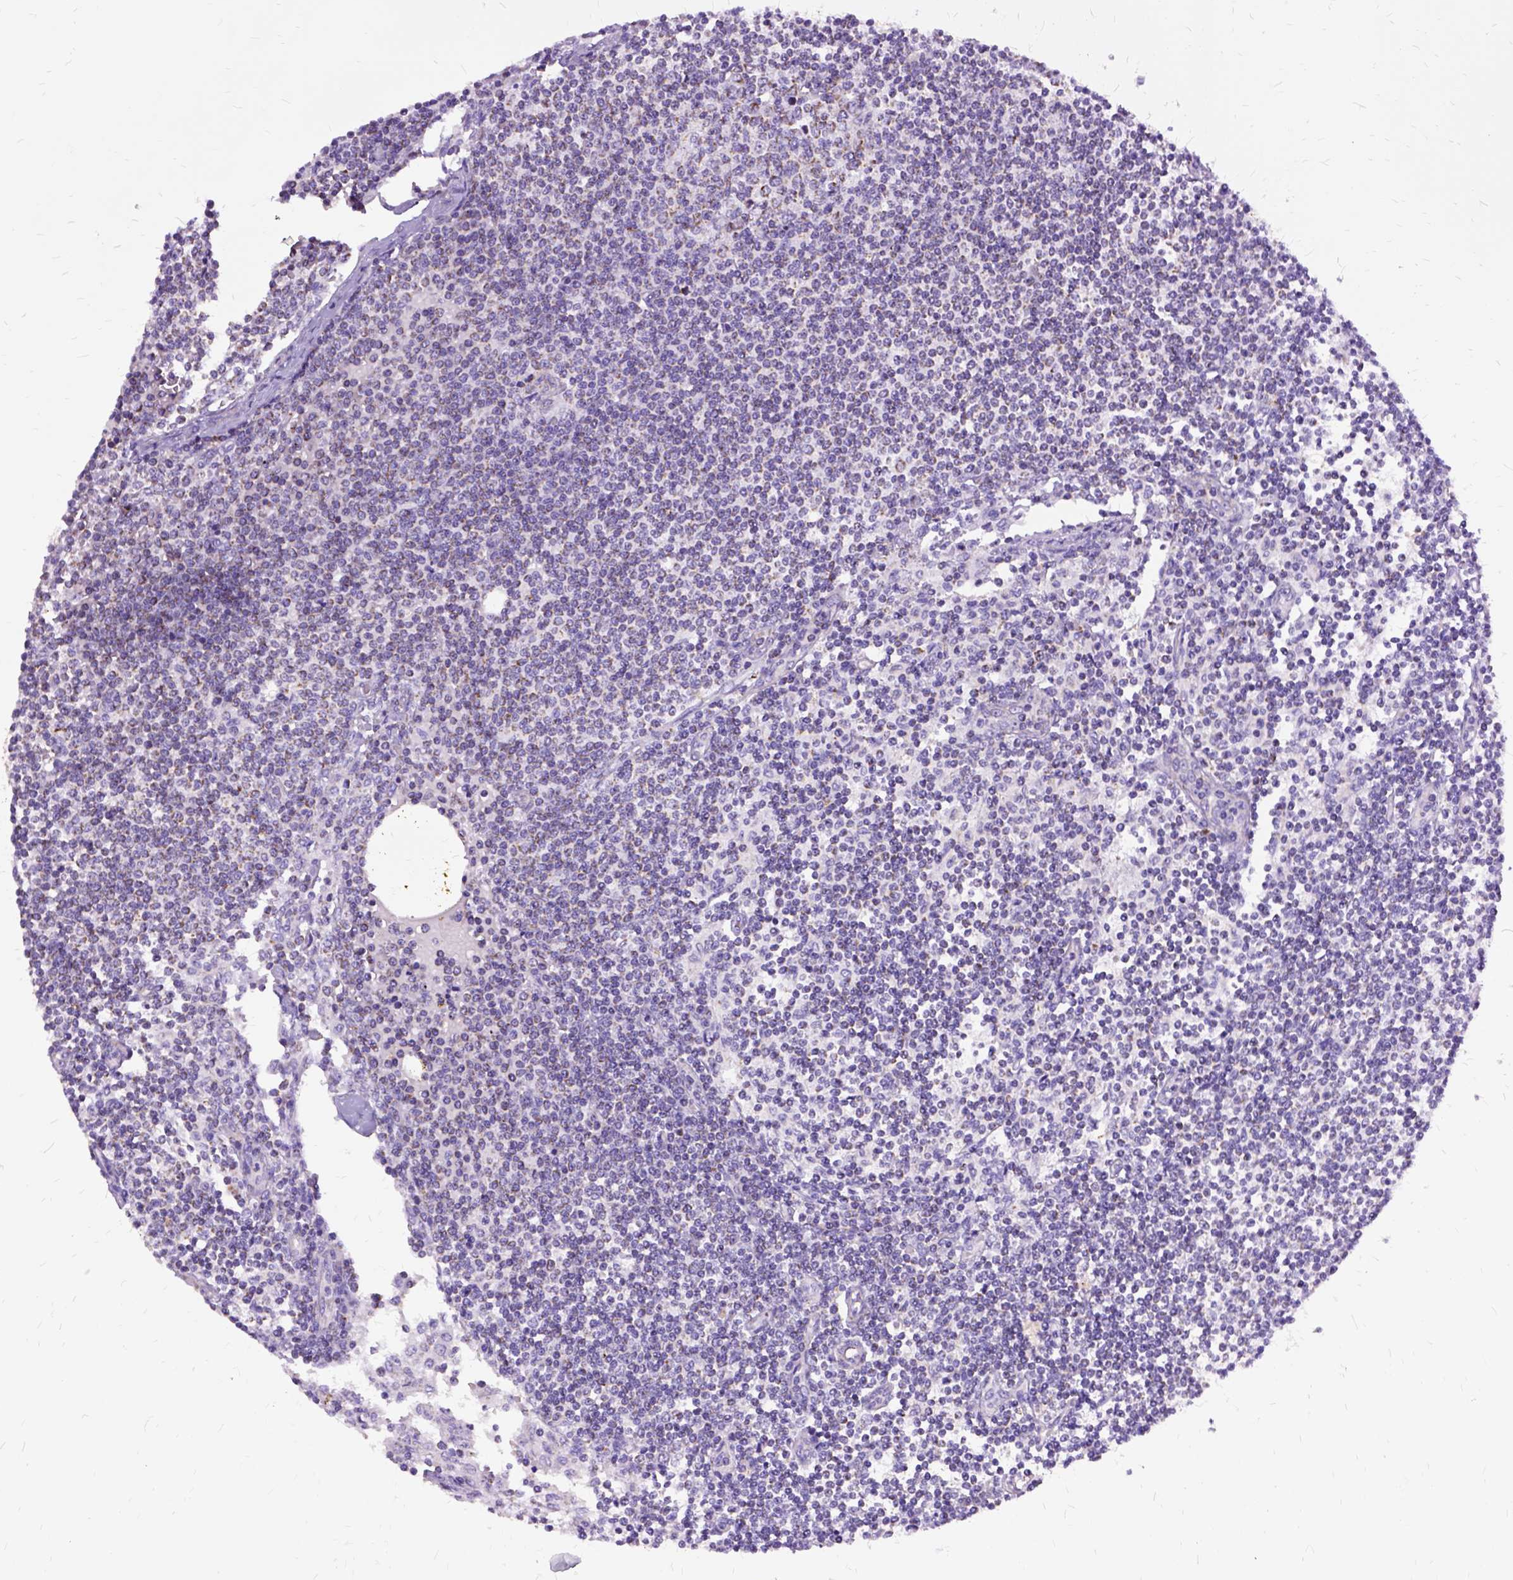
{"staining": {"intensity": "moderate", "quantity": "25%-75%", "location": "cytoplasmic/membranous"}, "tissue": "lymph node", "cell_type": "Non-germinal center cells", "image_type": "normal", "snomed": [{"axis": "morphology", "description": "Normal tissue, NOS"}, {"axis": "topography", "description": "Lymph node"}], "caption": "Immunohistochemistry photomicrograph of normal human lymph node stained for a protein (brown), which displays medium levels of moderate cytoplasmic/membranous expression in about 25%-75% of non-germinal center cells.", "gene": "OXCT1", "patient": {"sex": "female", "age": 69}}